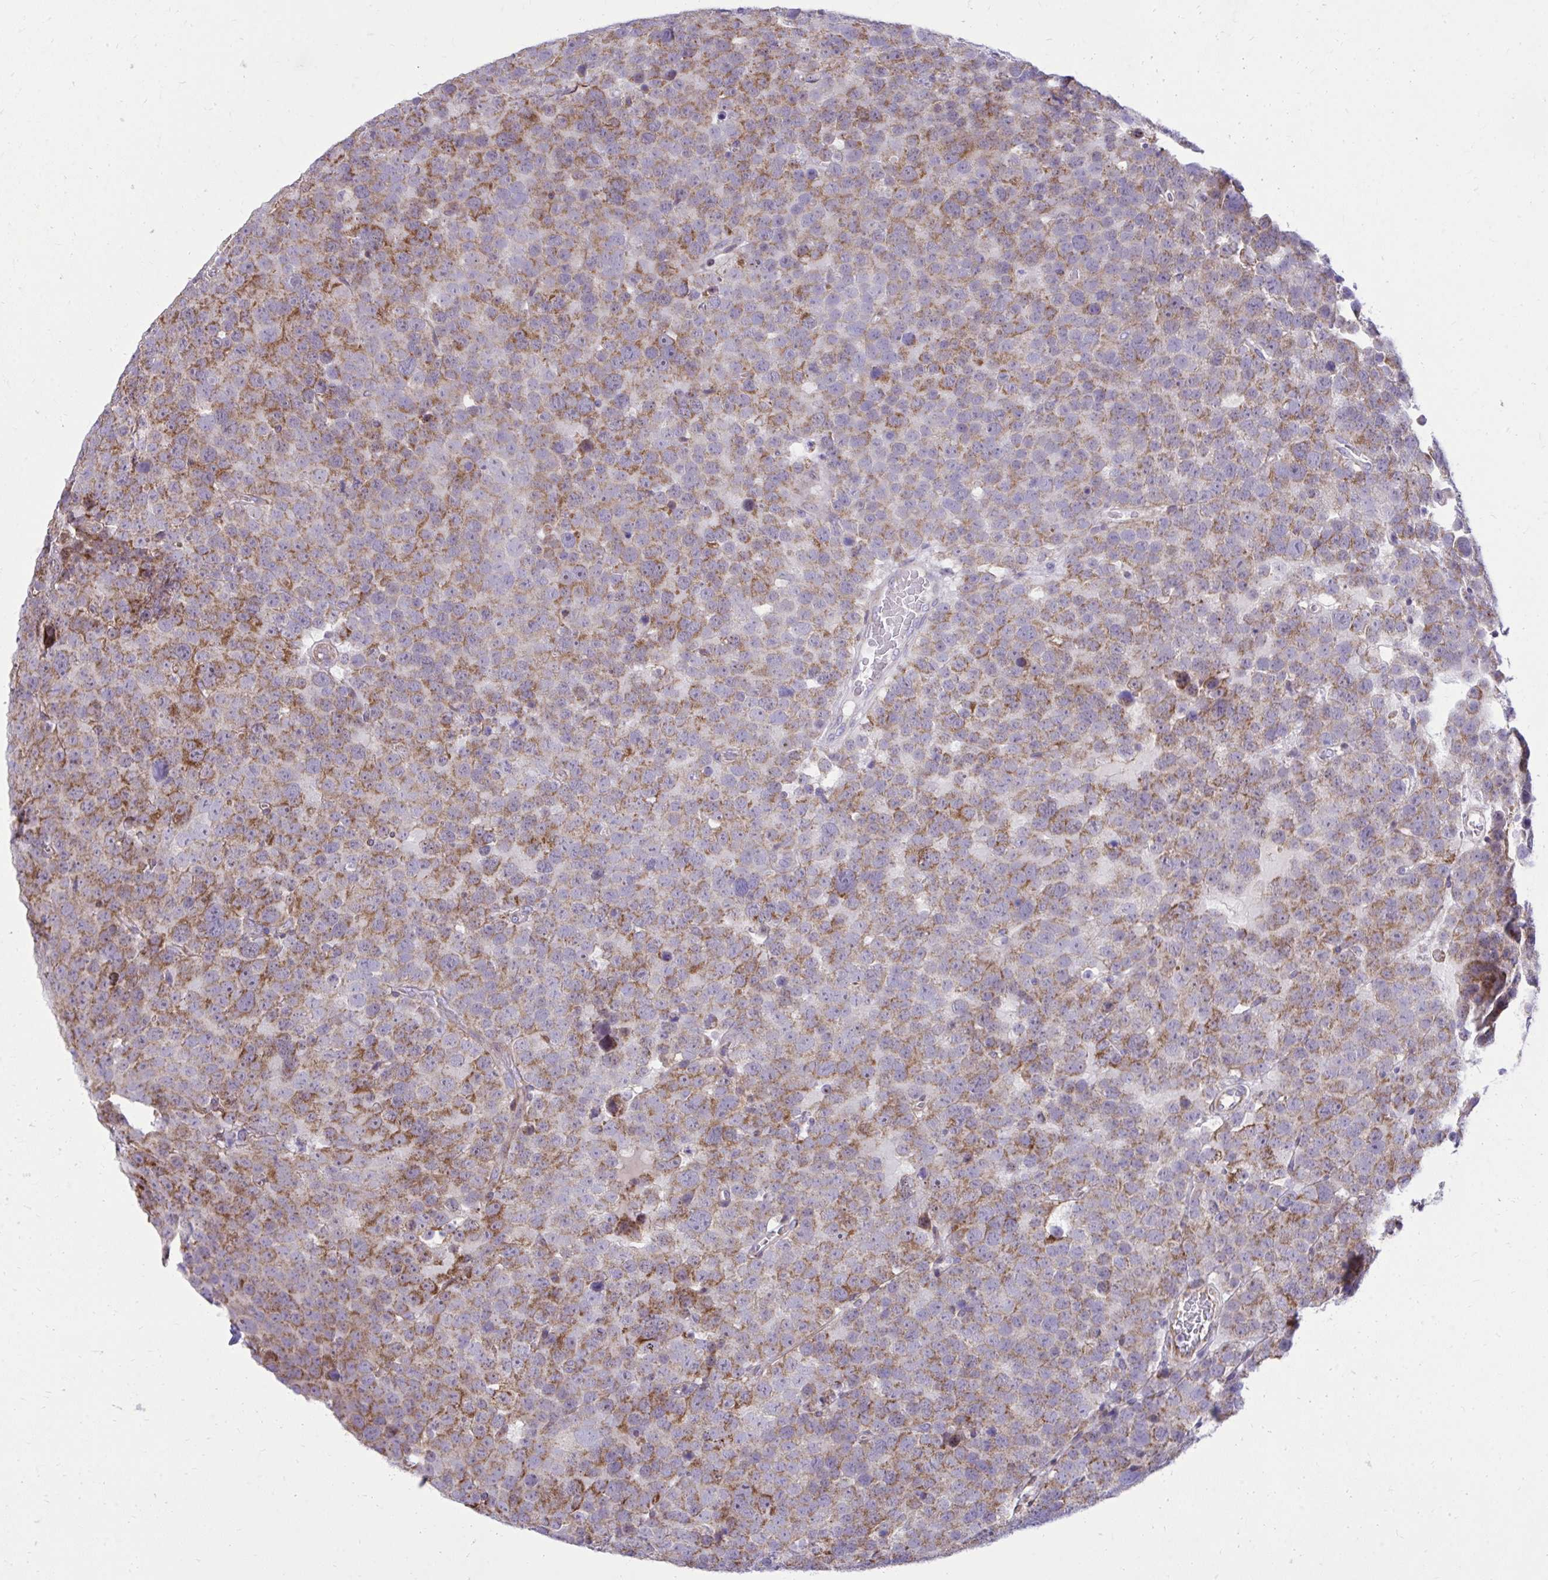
{"staining": {"intensity": "moderate", "quantity": ">75%", "location": "cytoplasmic/membranous"}, "tissue": "testis cancer", "cell_type": "Tumor cells", "image_type": "cancer", "snomed": [{"axis": "morphology", "description": "Seminoma, NOS"}, {"axis": "topography", "description": "Testis"}], "caption": "About >75% of tumor cells in human testis cancer (seminoma) demonstrate moderate cytoplasmic/membranous protein staining as visualized by brown immunohistochemical staining.", "gene": "GPRIN3", "patient": {"sex": "male", "age": 71}}